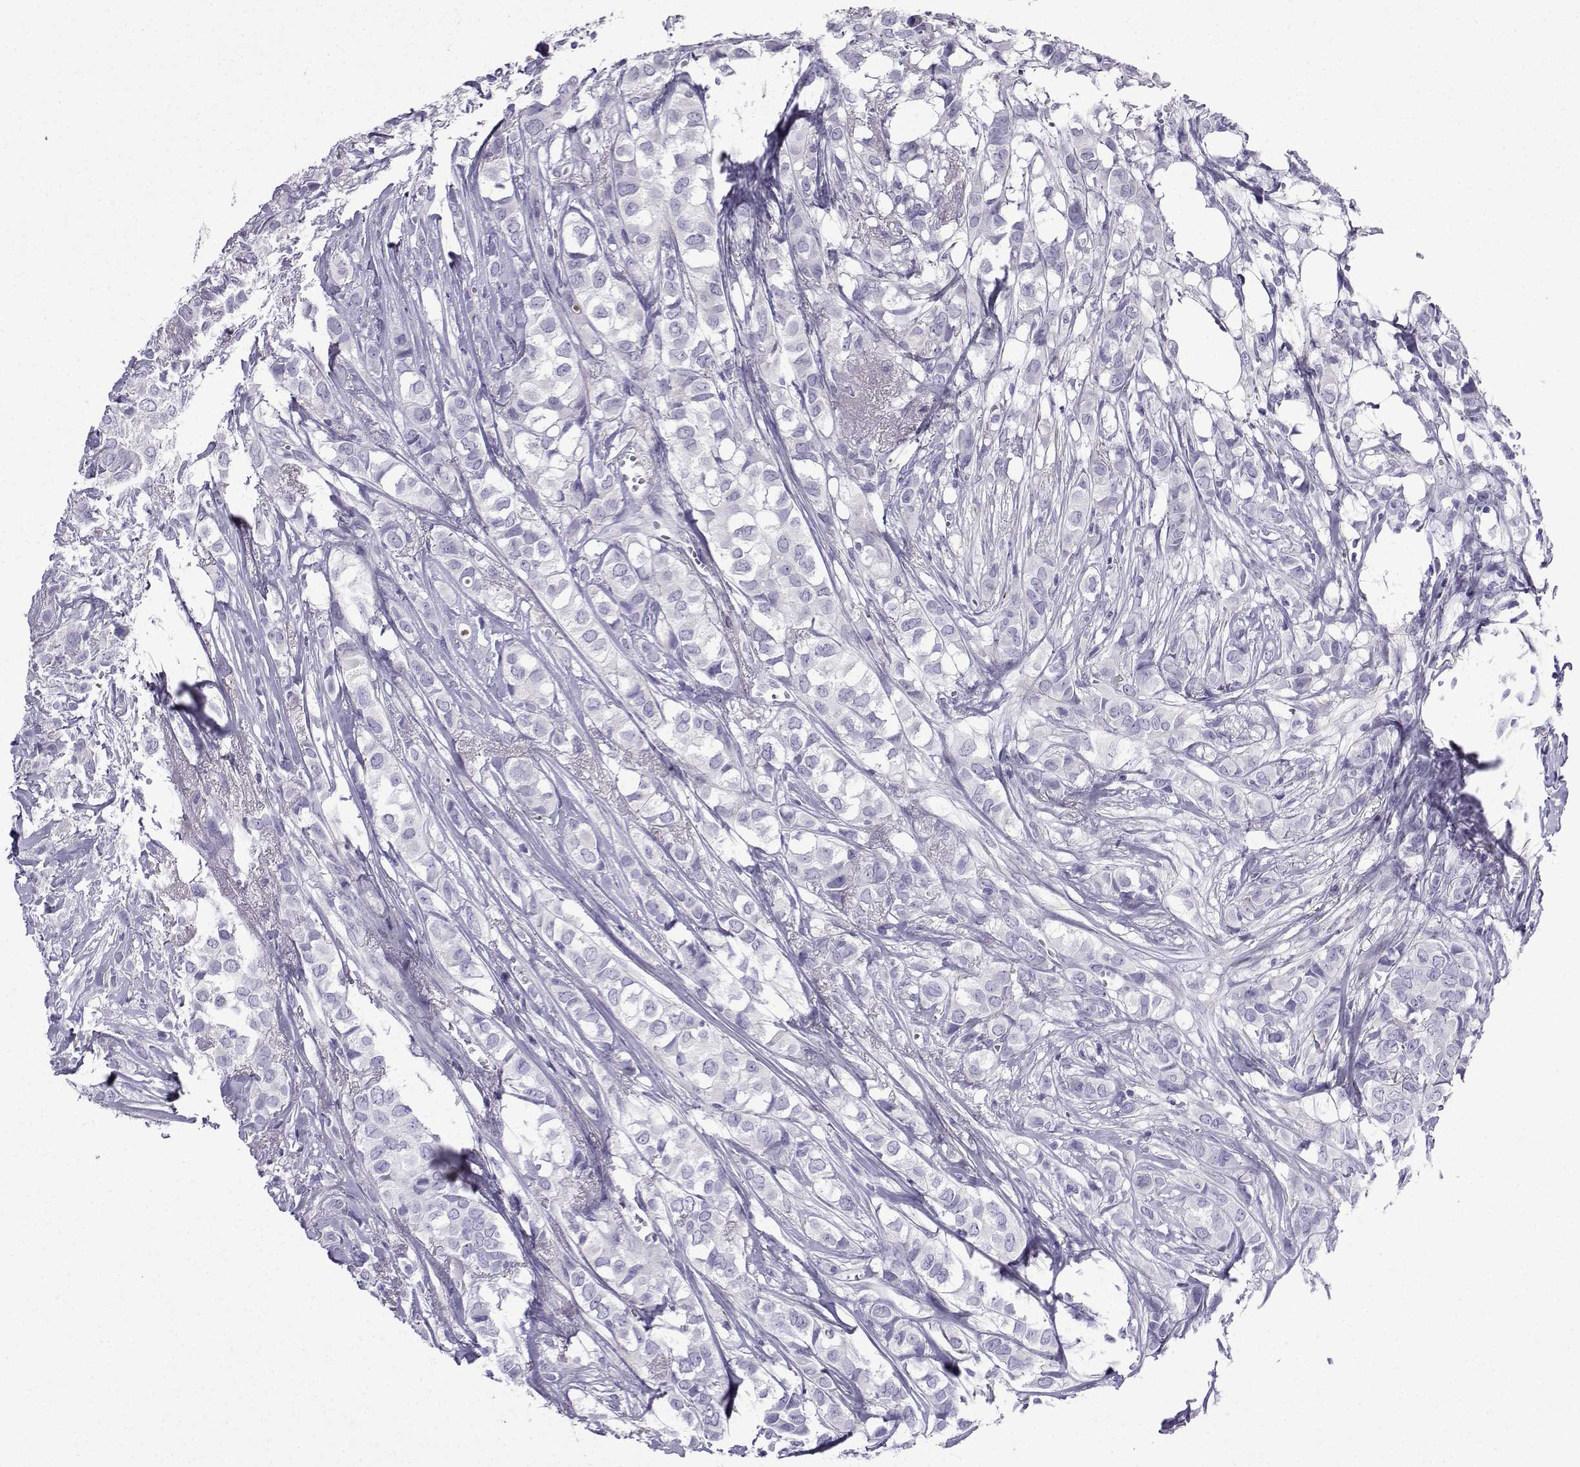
{"staining": {"intensity": "negative", "quantity": "none", "location": "none"}, "tissue": "breast cancer", "cell_type": "Tumor cells", "image_type": "cancer", "snomed": [{"axis": "morphology", "description": "Duct carcinoma"}, {"axis": "topography", "description": "Breast"}], "caption": "This is a micrograph of IHC staining of breast cancer (infiltrating ductal carcinoma), which shows no staining in tumor cells.", "gene": "KCNF1", "patient": {"sex": "female", "age": 85}}